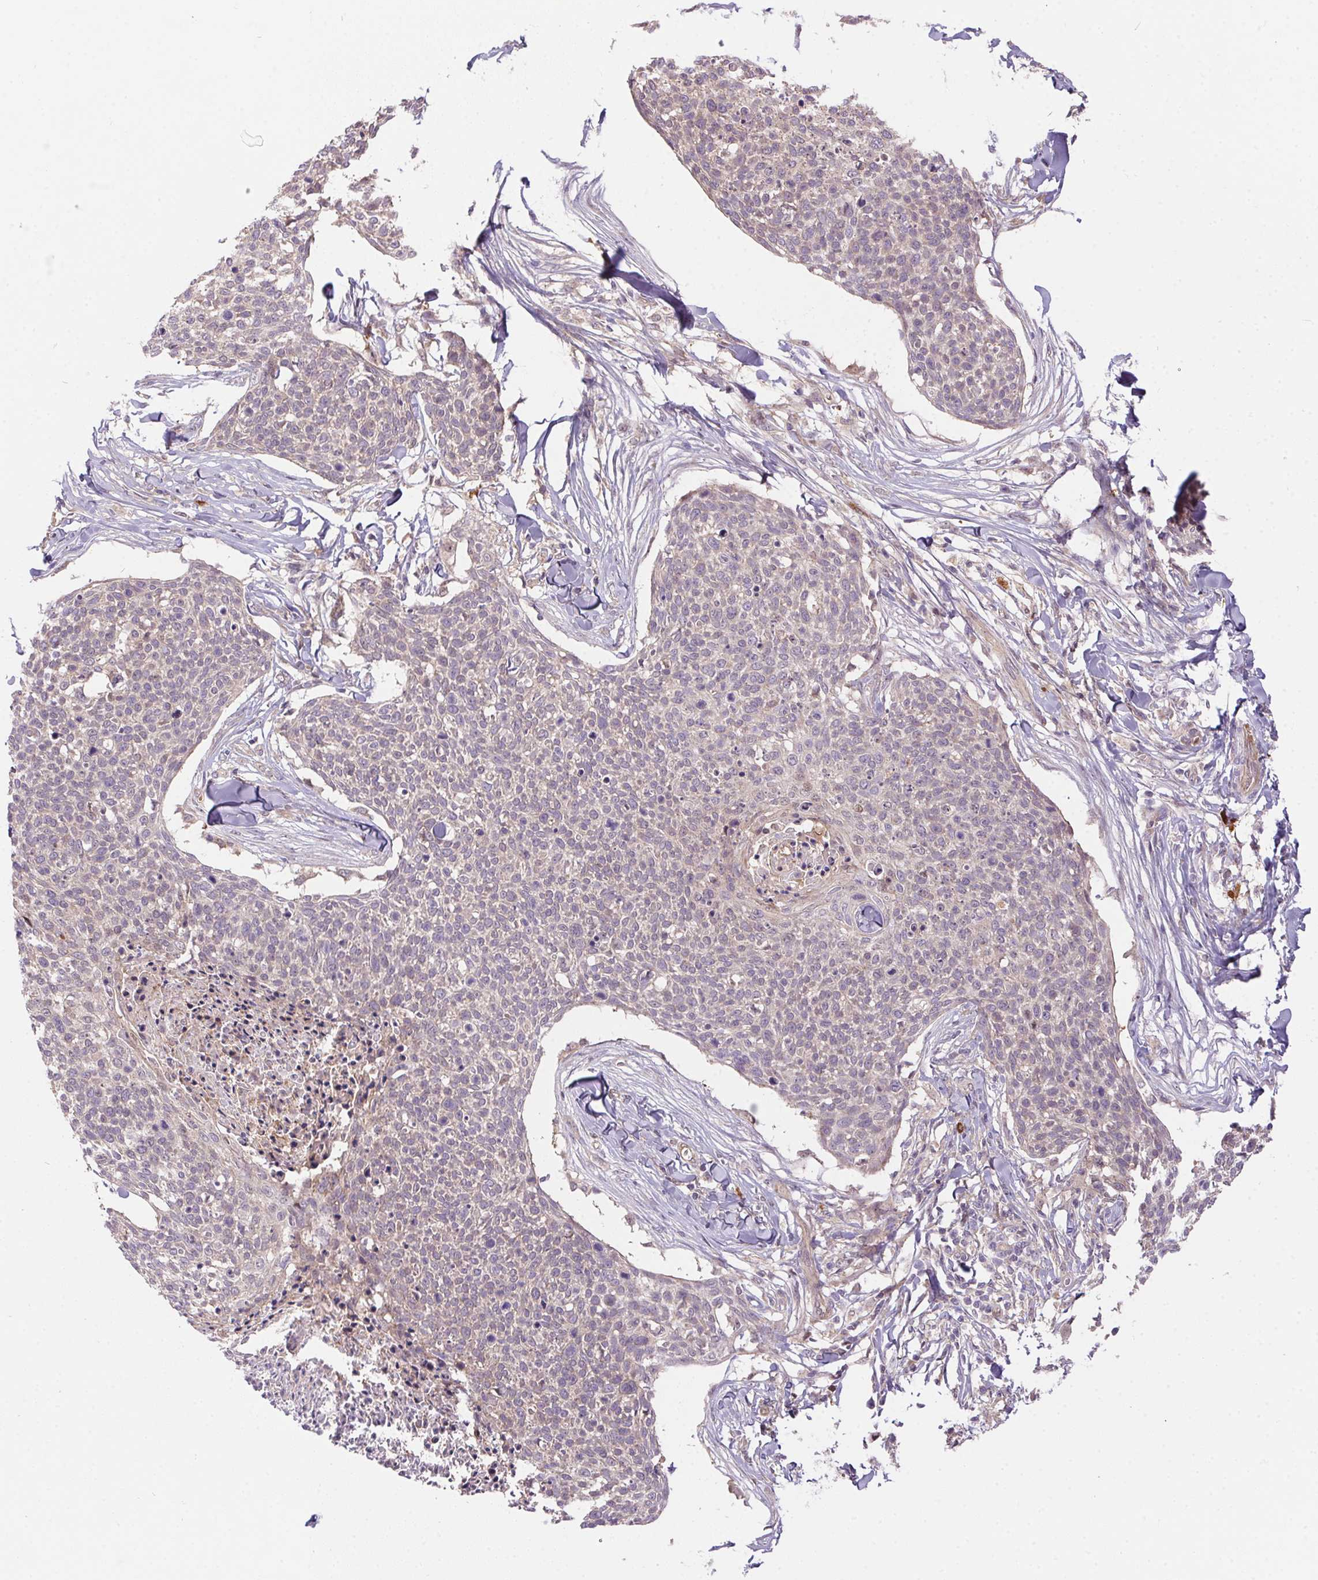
{"staining": {"intensity": "negative", "quantity": "none", "location": "none"}, "tissue": "skin cancer", "cell_type": "Tumor cells", "image_type": "cancer", "snomed": [{"axis": "morphology", "description": "Squamous cell carcinoma, NOS"}, {"axis": "topography", "description": "Skin"}, {"axis": "topography", "description": "Vulva"}], "caption": "The IHC photomicrograph has no significant positivity in tumor cells of skin squamous cell carcinoma tissue. (DAB immunohistochemistry with hematoxylin counter stain).", "gene": "NUDT16", "patient": {"sex": "female", "age": 75}}